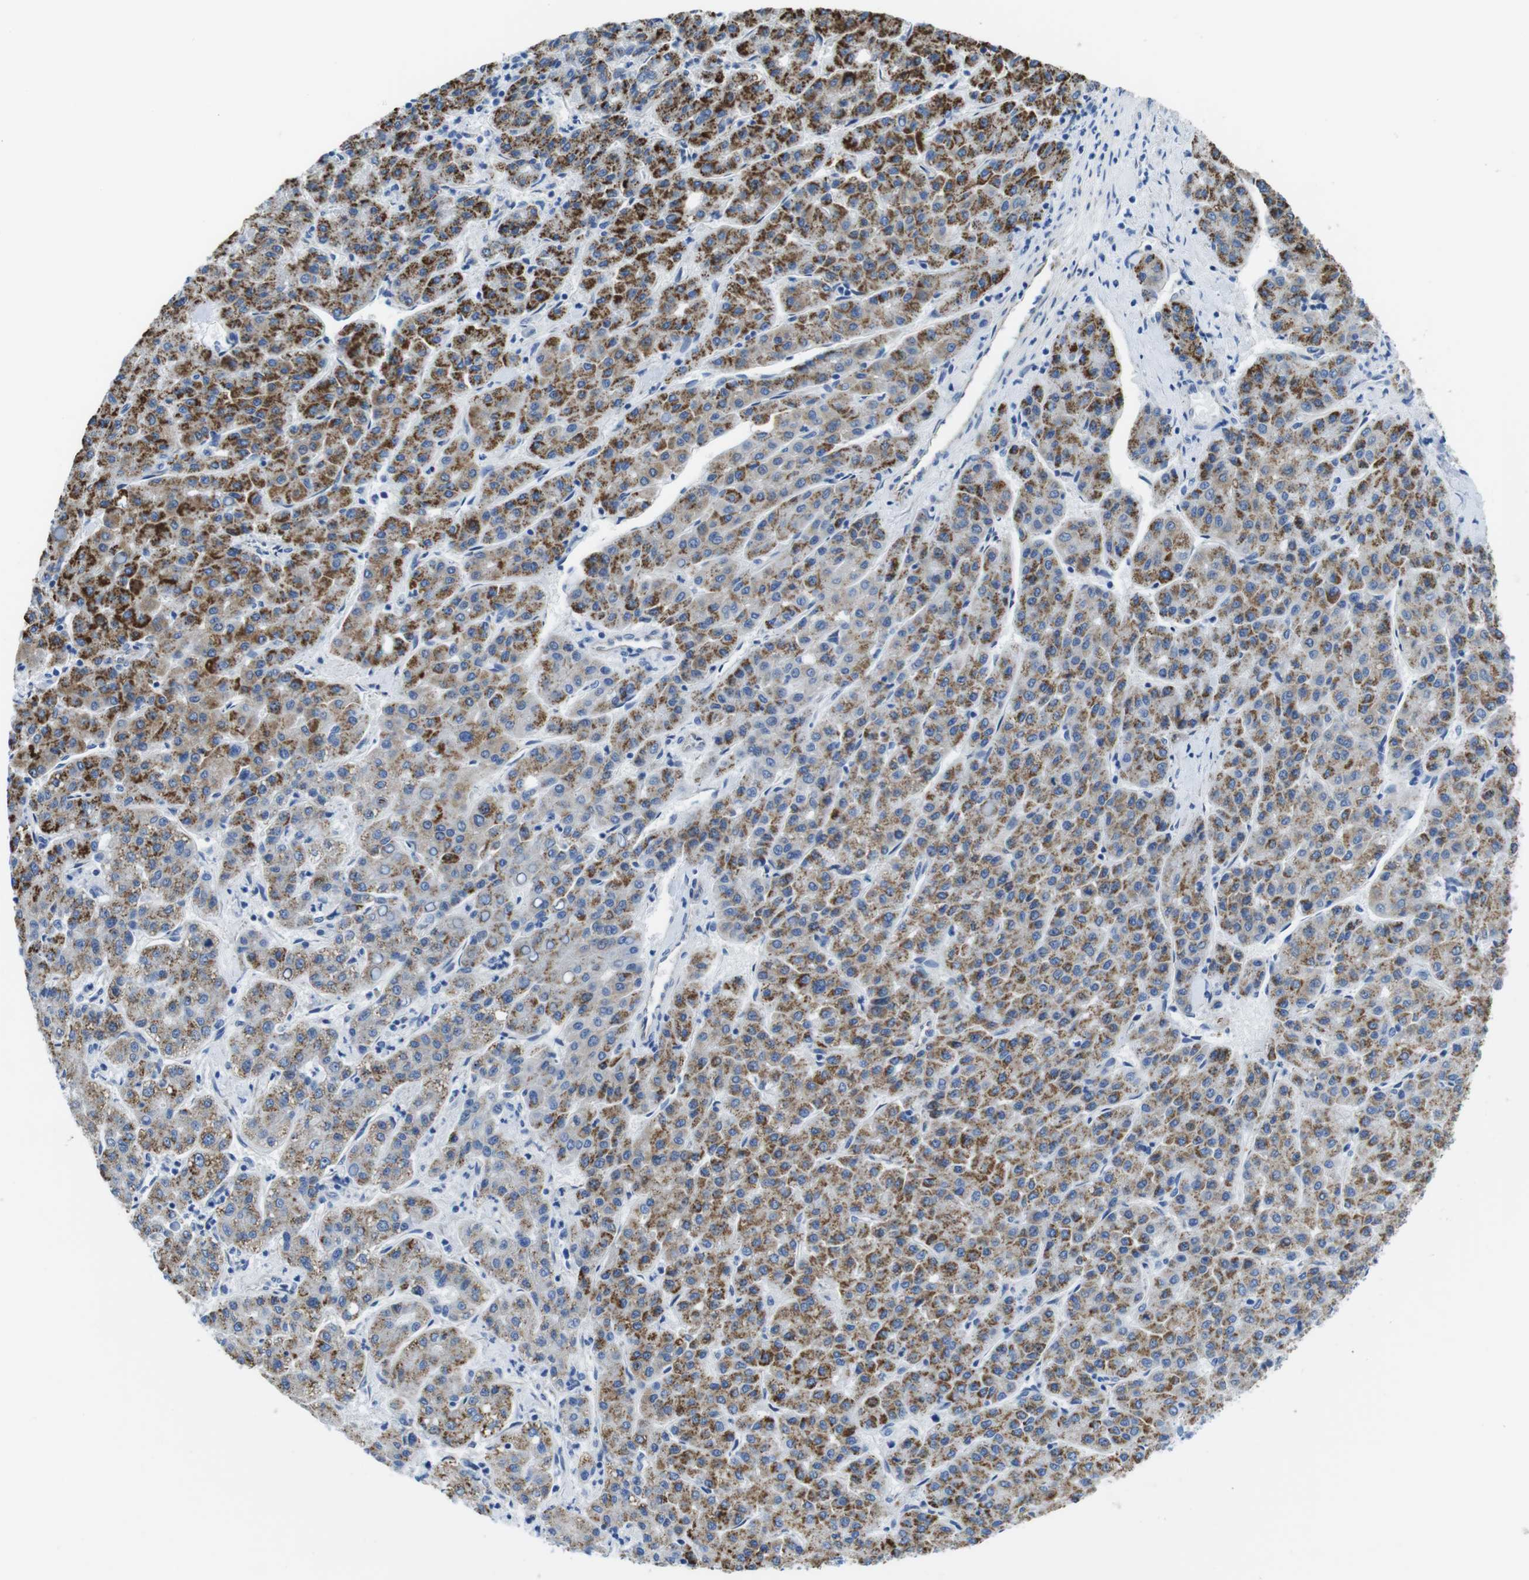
{"staining": {"intensity": "strong", "quantity": ">75%", "location": "cytoplasmic/membranous"}, "tissue": "liver cancer", "cell_type": "Tumor cells", "image_type": "cancer", "snomed": [{"axis": "morphology", "description": "Carcinoma, Hepatocellular, NOS"}, {"axis": "topography", "description": "Liver"}], "caption": "Tumor cells demonstrate high levels of strong cytoplasmic/membranous positivity in about >75% of cells in liver cancer (hepatocellular carcinoma).", "gene": "CDH8", "patient": {"sex": "male", "age": 65}}